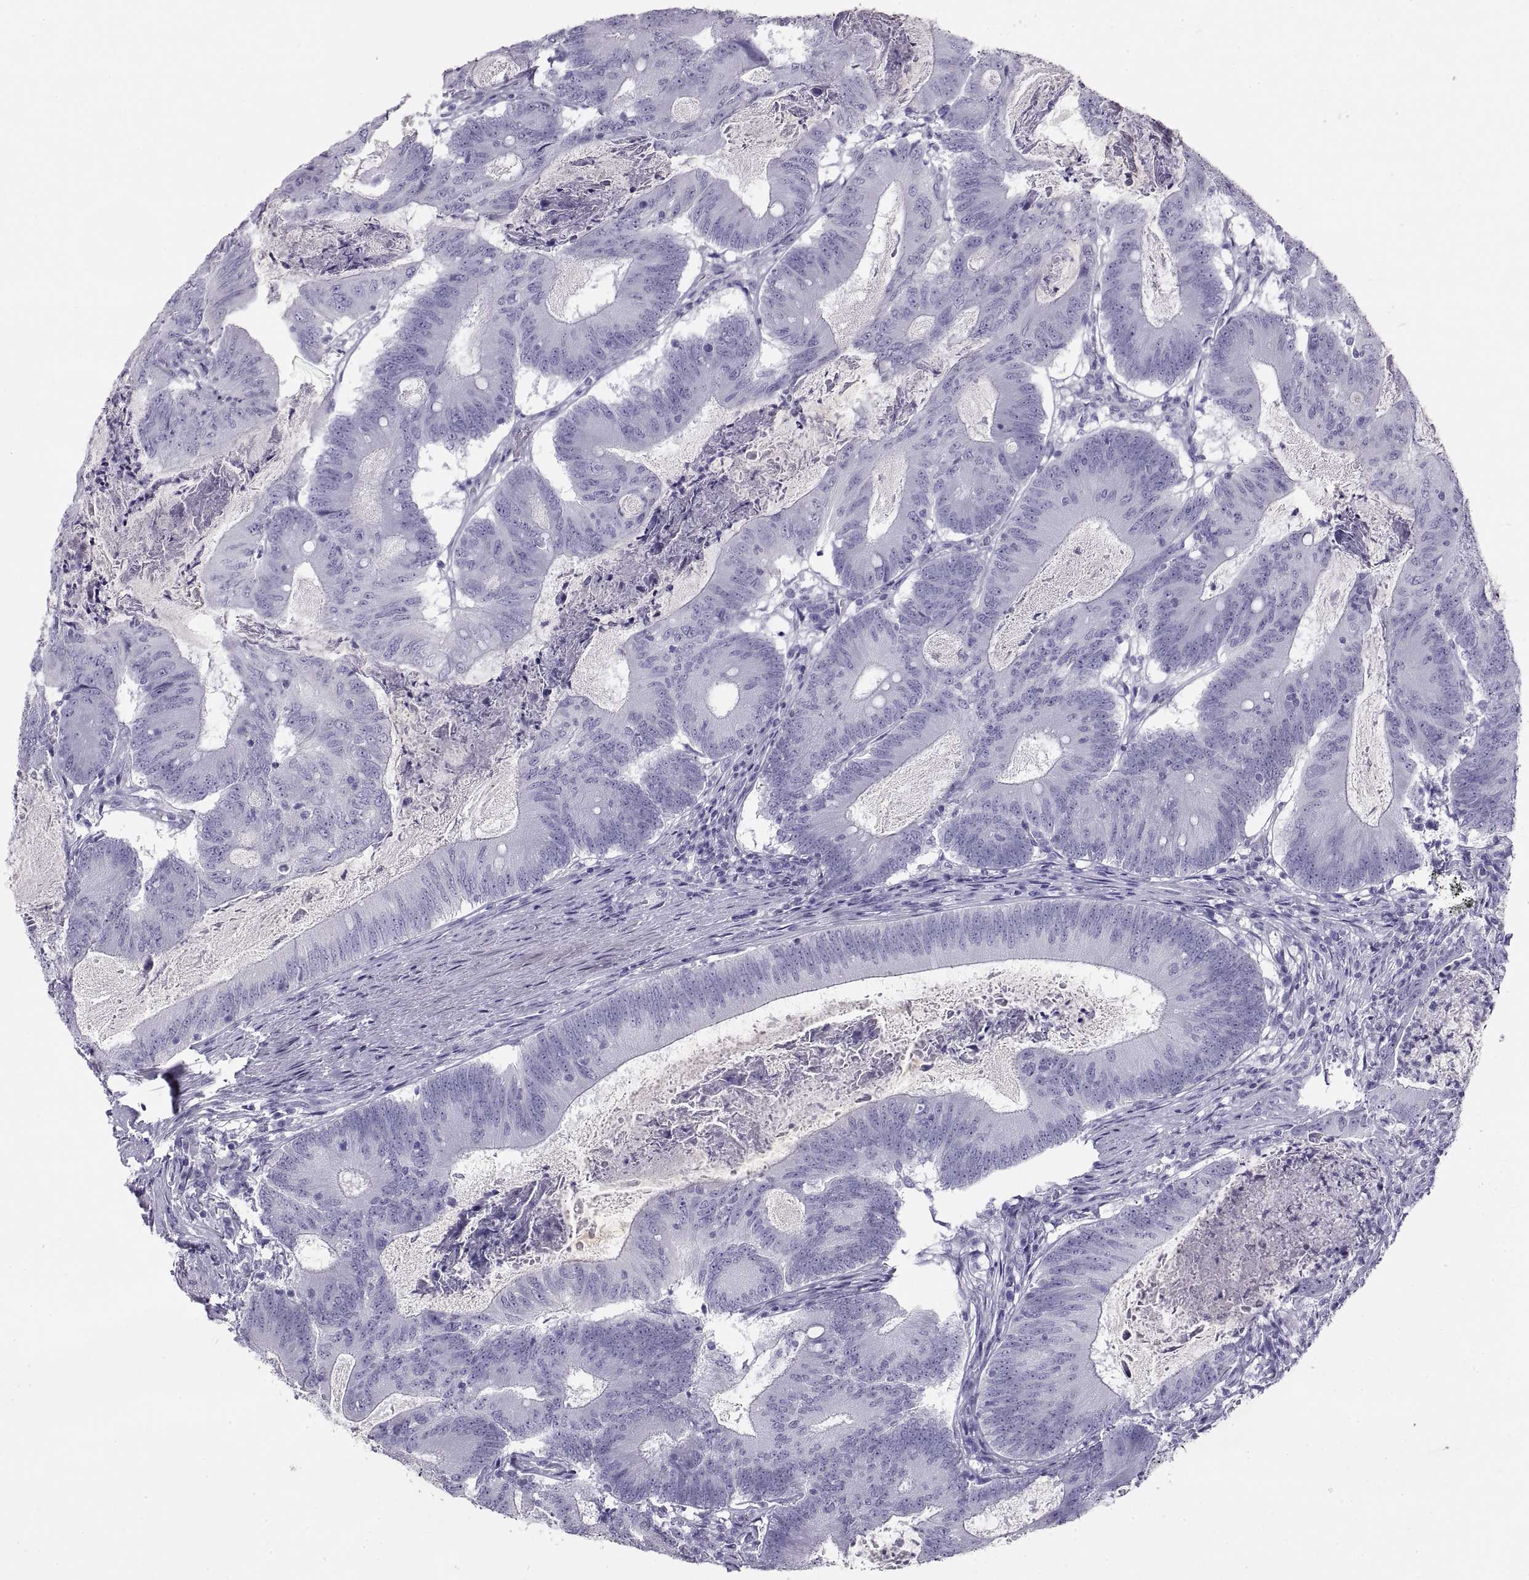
{"staining": {"intensity": "negative", "quantity": "none", "location": "none"}, "tissue": "colorectal cancer", "cell_type": "Tumor cells", "image_type": "cancer", "snomed": [{"axis": "morphology", "description": "Adenocarcinoma, NOS"}, {"axis": "topography", "description": "Colon"}], "caption": "An IHC photomicrograph of adenocarcinoma (colorectal) is shown. There is no staining in tumor cells of adenocarcinoma (colorectal). (DAB (3,3'-diaminobenzidine) immunohistochemistry, high magnification).", "gene": "RLBP1", "patient": {"sex": "female", "age": 70}}